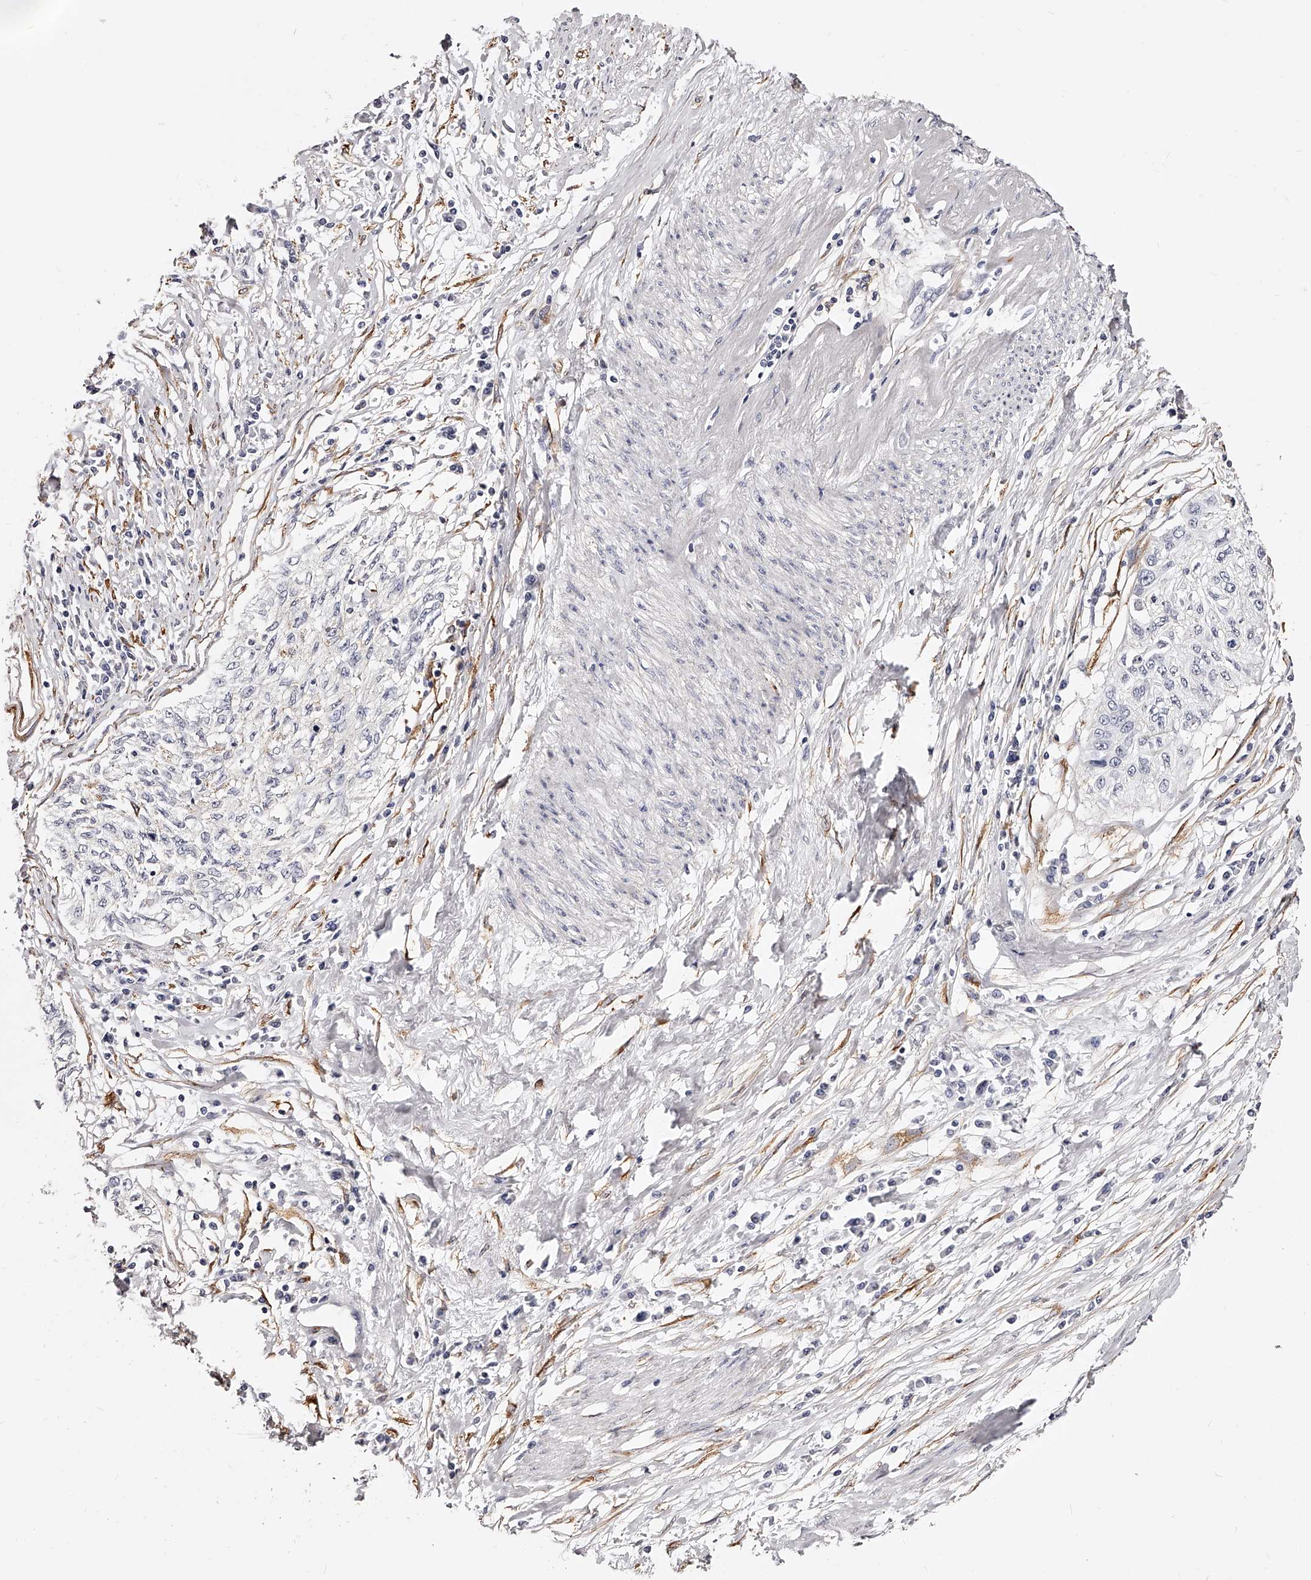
{"staining": {"intensity": "negative", "quantity": "none", "location": "none"}, "tissue": "cervical cancer", "cell_type": "Tumor cells", "image_type": "cancer", "snomed": [{"axis": "morphology", "description": "Squamous cell carcinoma, NOS"}, {"axis": "topography", "description": "Cervix"}], "caption": "Cervical cancer (squamous cell carcinoma) was stained to show a protein in brown. There is no significant positivity in tumor cells.", "gene": "CD82", "patient": {"sex": "female", "age": 57}}